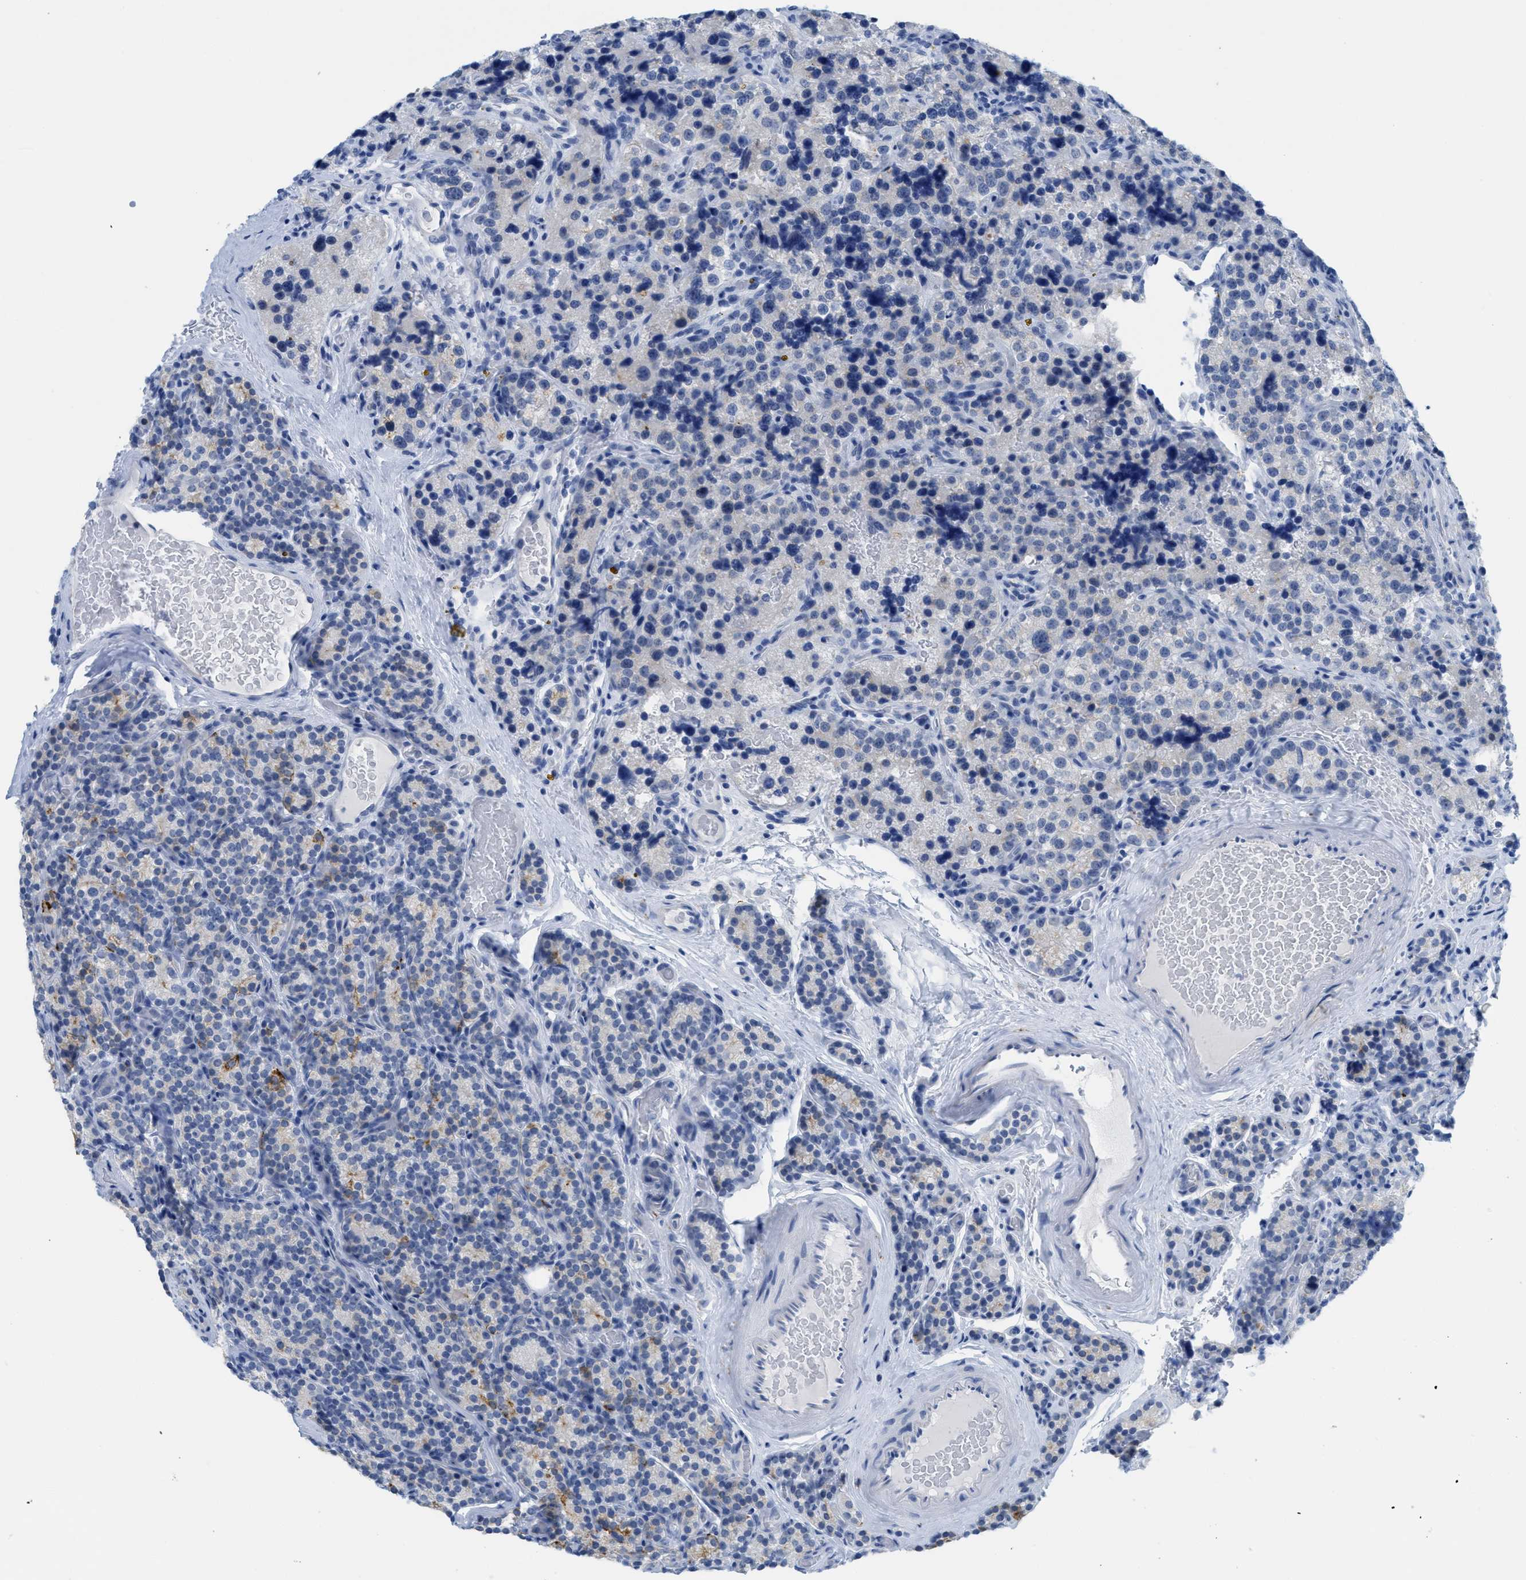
{"staining": {"intensity": "moderate", "quantity": "<25%", "location": "cytoplasmic/membranous"}, "tissue": "parathyroid gland", "cell_type": "Glandular cells", "image_type": "normal", "snomed": [{"axis": "morphology", "description": "Normal tissue, NOS"}, {"axis": "morphology", "description": "Adenoma, NOS"}, {"axis": "topography", "description": "Parathyroid gland"}], "caption": "A histopathology image showing moderate cytoplasmic/membranous expression in about <25% of glandular cells in normal parathyroid gland, as visualized by brown immunohistochemical staining.", "gene": "WDR4", "patient": {"sex": "female", "age": 51}}